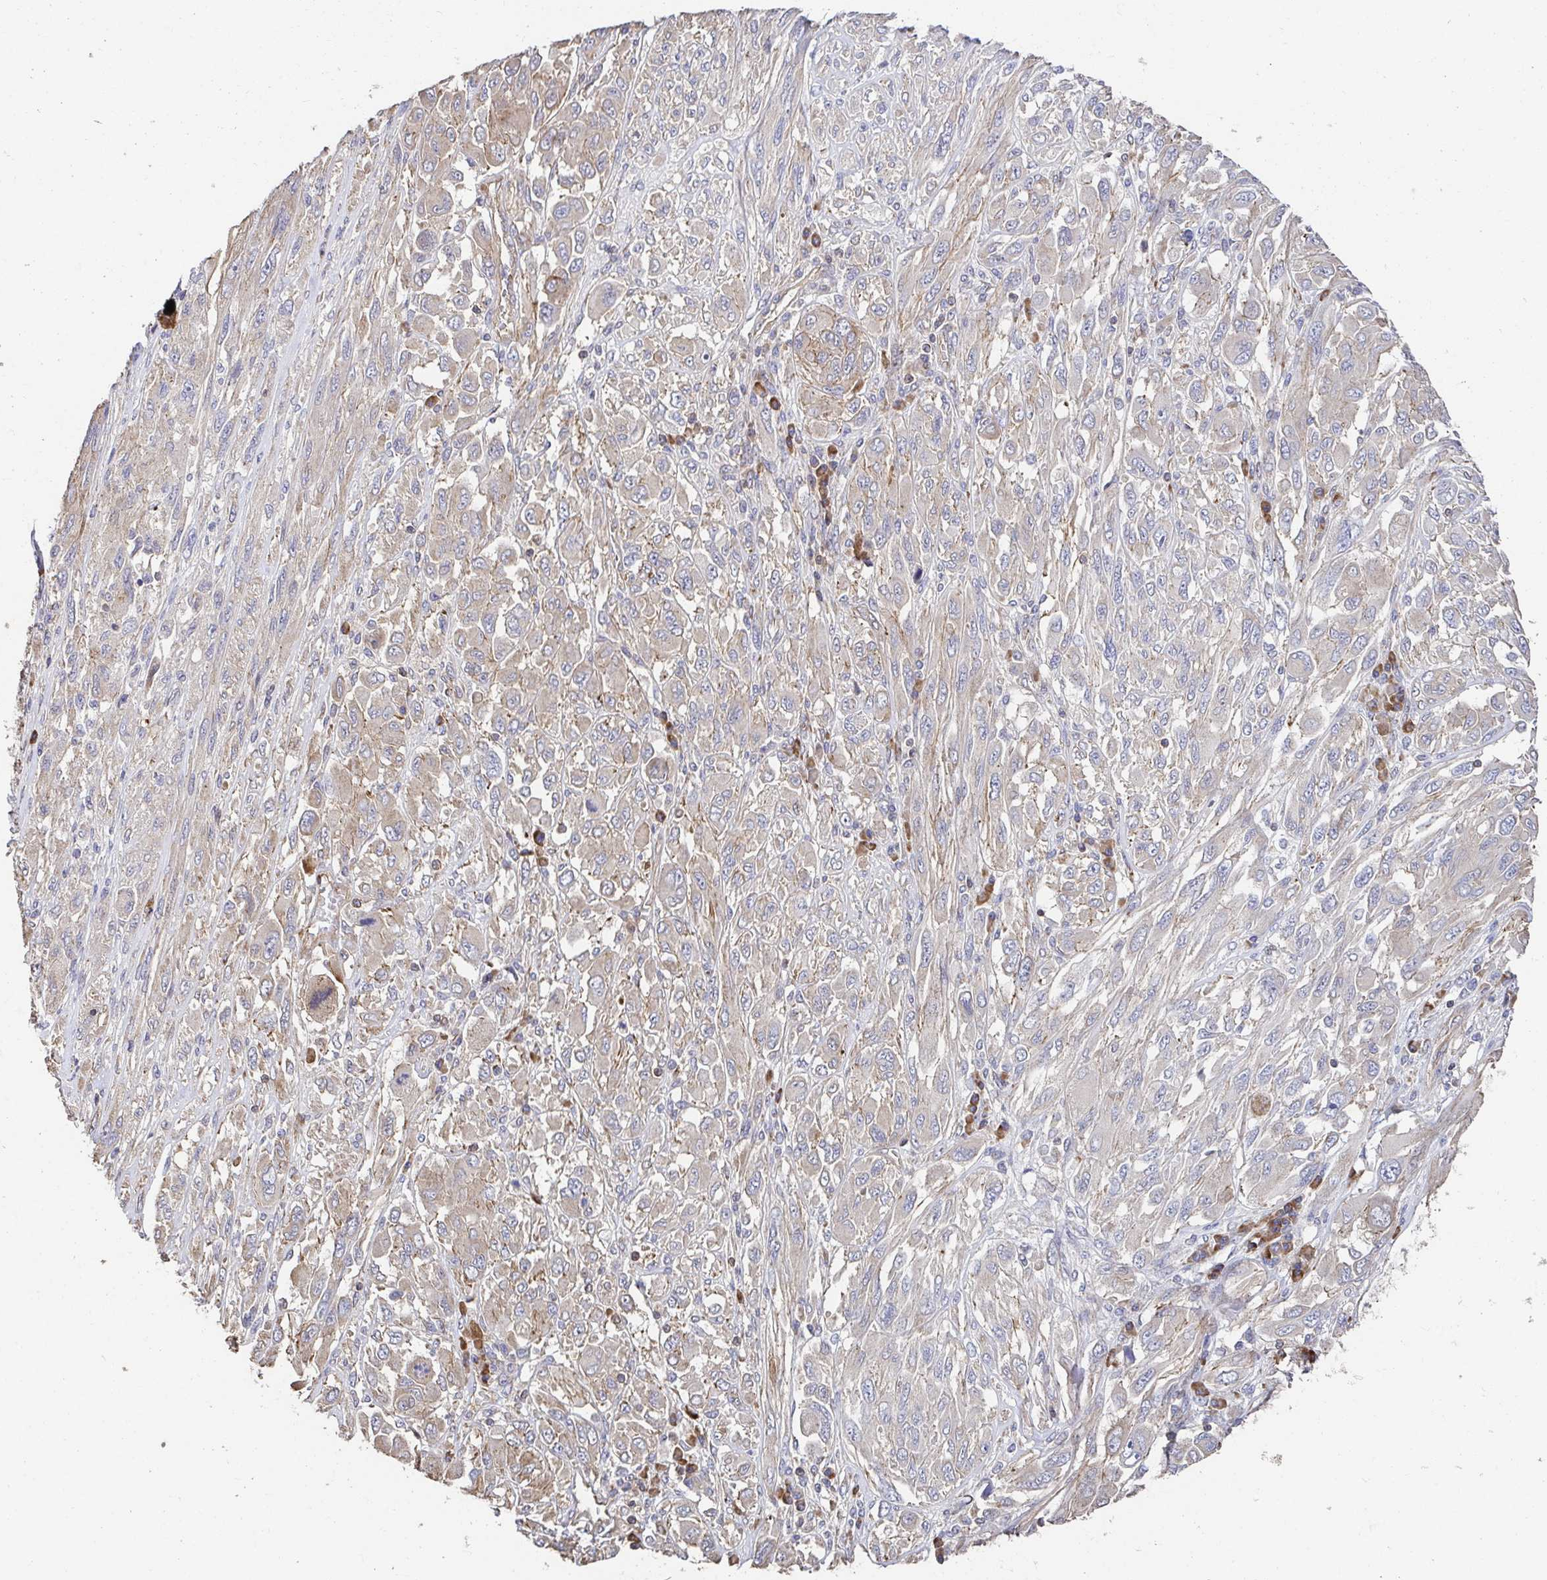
{"staining": {"intensity": "weak", "quantity": "25%-75%", "location": "cytoplasmic/membranous"}, "tissue": "melanoma", "cell_type": "Tumor cells", "image_type": "cancer", "snomed": [{"axis": "morphology", "description": "Malignant melanoma, NOS"}, {"axis": "topography", "description": "Skin"}], "caption": "Immunohistochemical staining of malignant melanoma exhibits low levels of weak cytoplasmic/membranous expression in about 25%-75% of tumor cells.", "gene": "APBB1", "patient": {"sex": "female", "age": 91}}